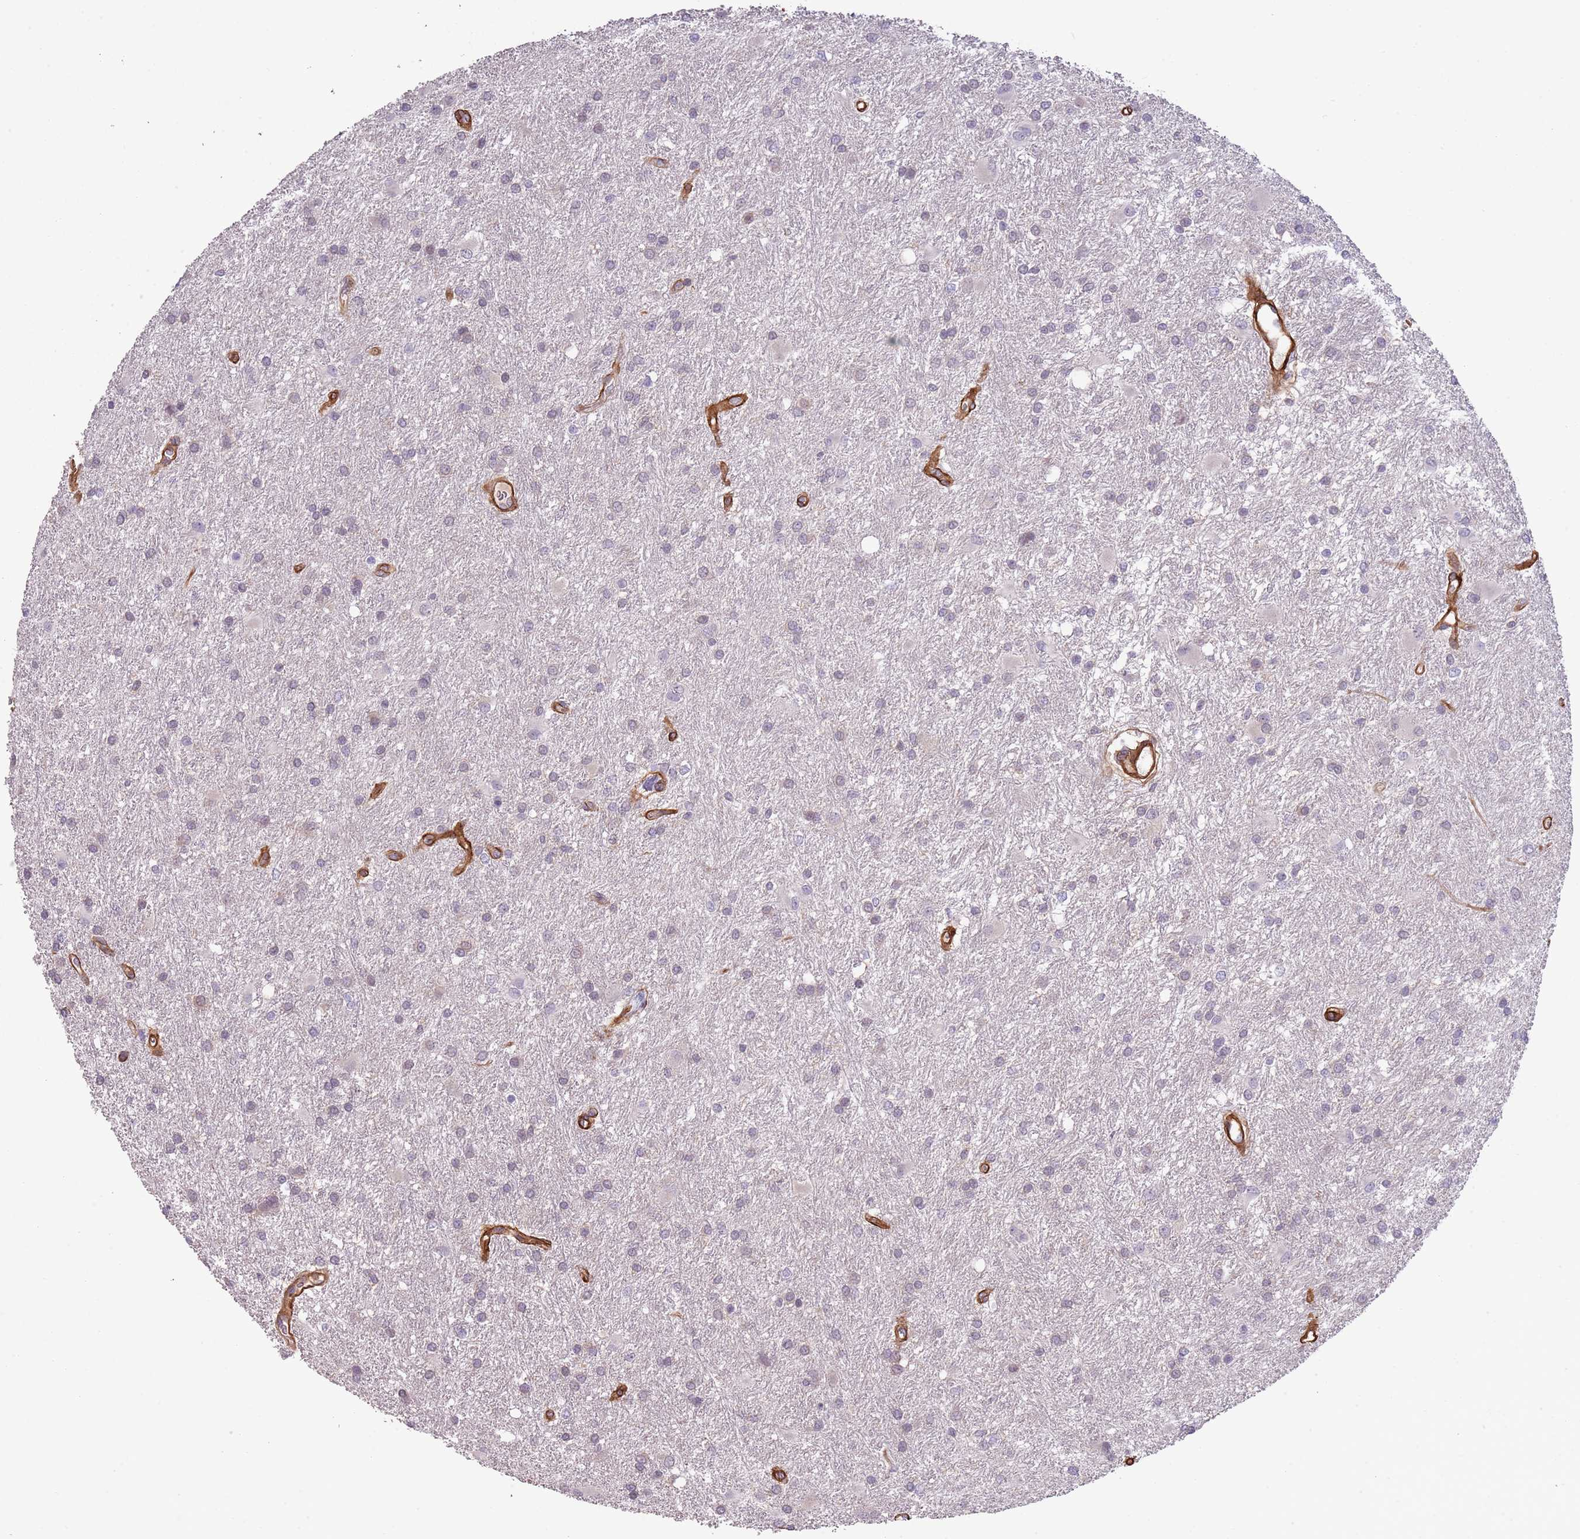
{"staining": {"intensity": "negative", "quantity": "none", "location": "none"}, "tissue": "glioma", "cell_type": "Tumor cells", "image_type": "cancer", "snomed": [{"axis": "morphology", "description": "Glioma, malignant, High grade"}, {"axis": "topography", "description": "Brain"}], "caption": "Immunohistochemistry (IHC) of glioma demonstrates no positivity in tumor cells.", "gene": "TINAGL1", "patient": {"sex": "female", "age": 50}}